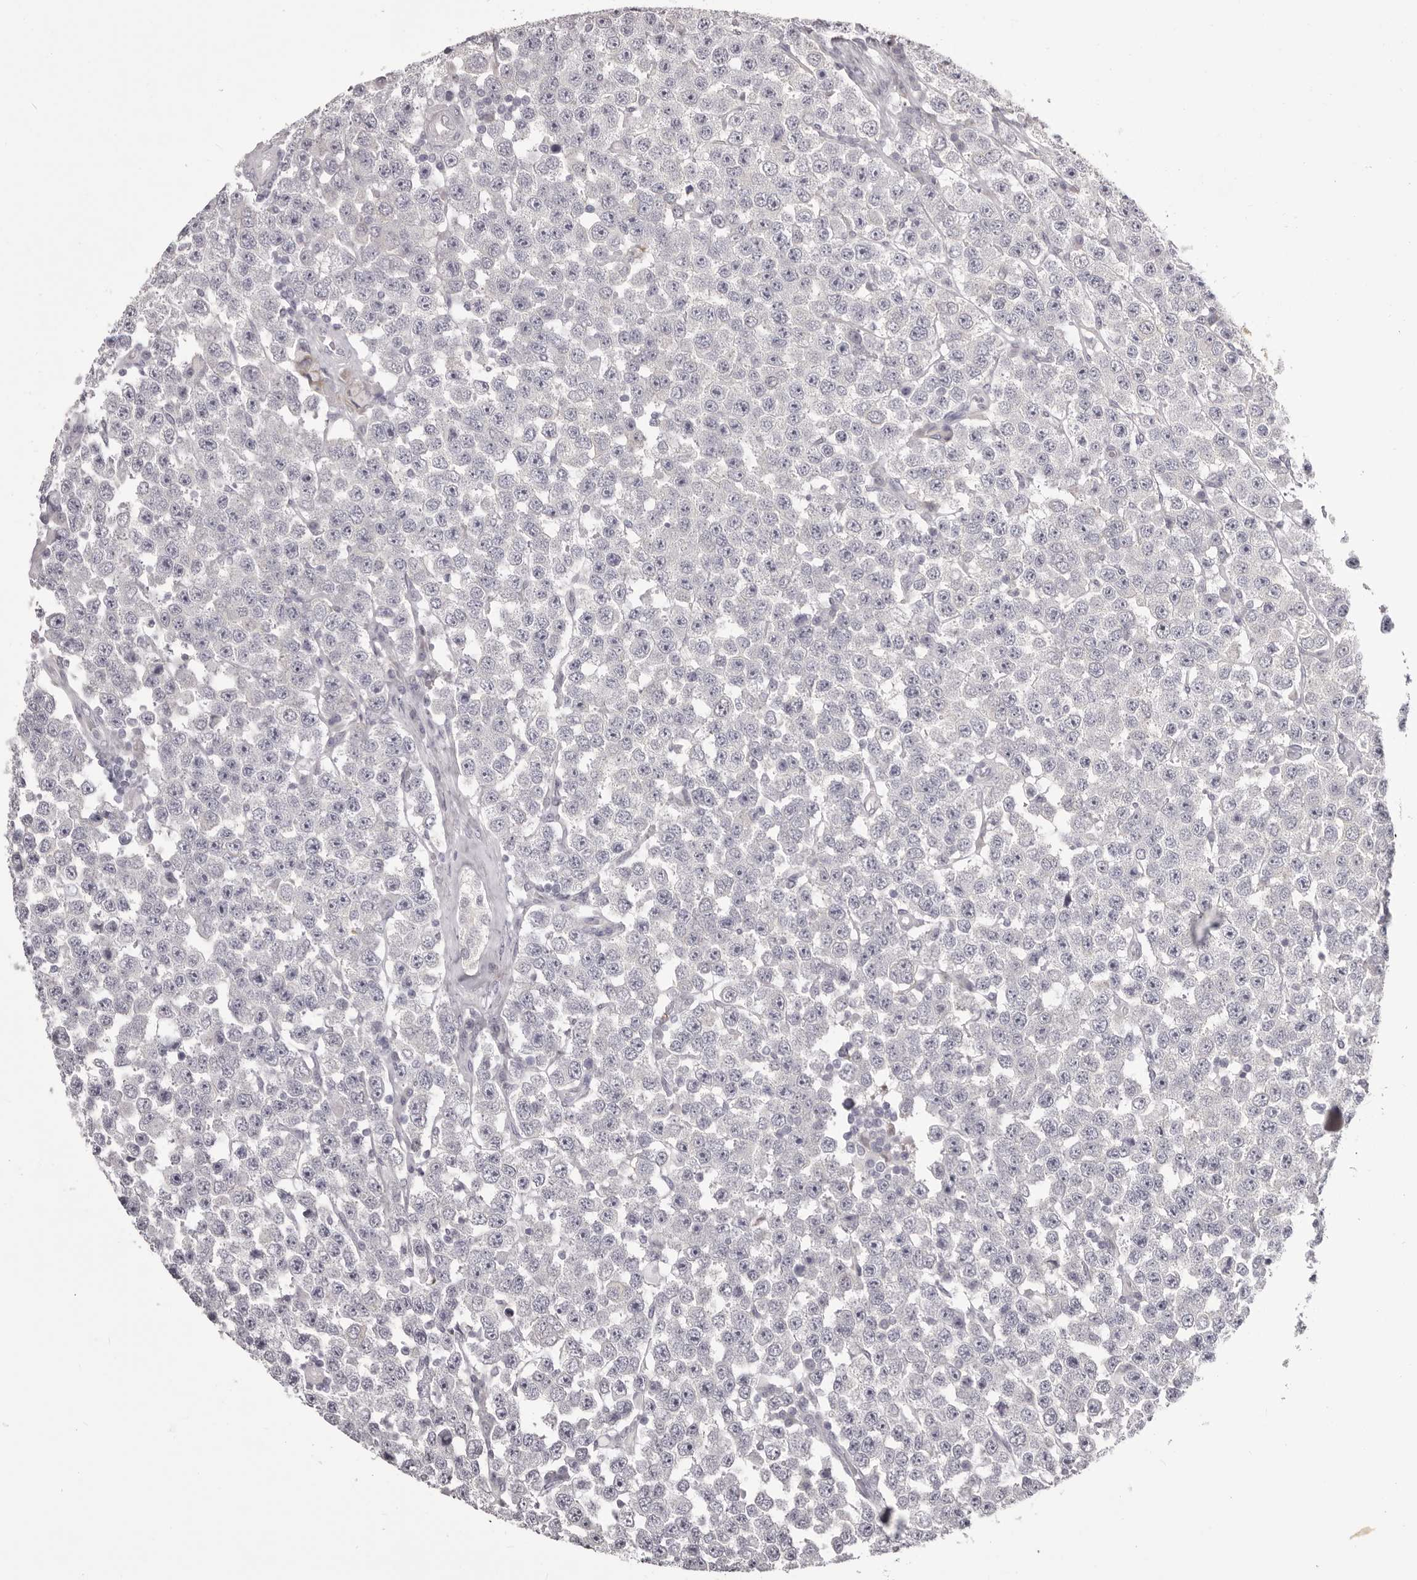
{"staining": {"intensity": "negative", "quantity": "none", "location": "none"}, "tissue": "testis cancer", "cell_type": "Tumor cells", "image_type": "cancer", "snomed": [{"axis": "morphology", "description": "Seminoma, NOS"}, {"axis": "topography", "description": "Testis"}], "caption": "Human testis cancer stained for a protein using immunohistochemistry shows no expression in tumor cells.", "gene": "OTUD3", "patient": {"sex": "male", "age": 28}}